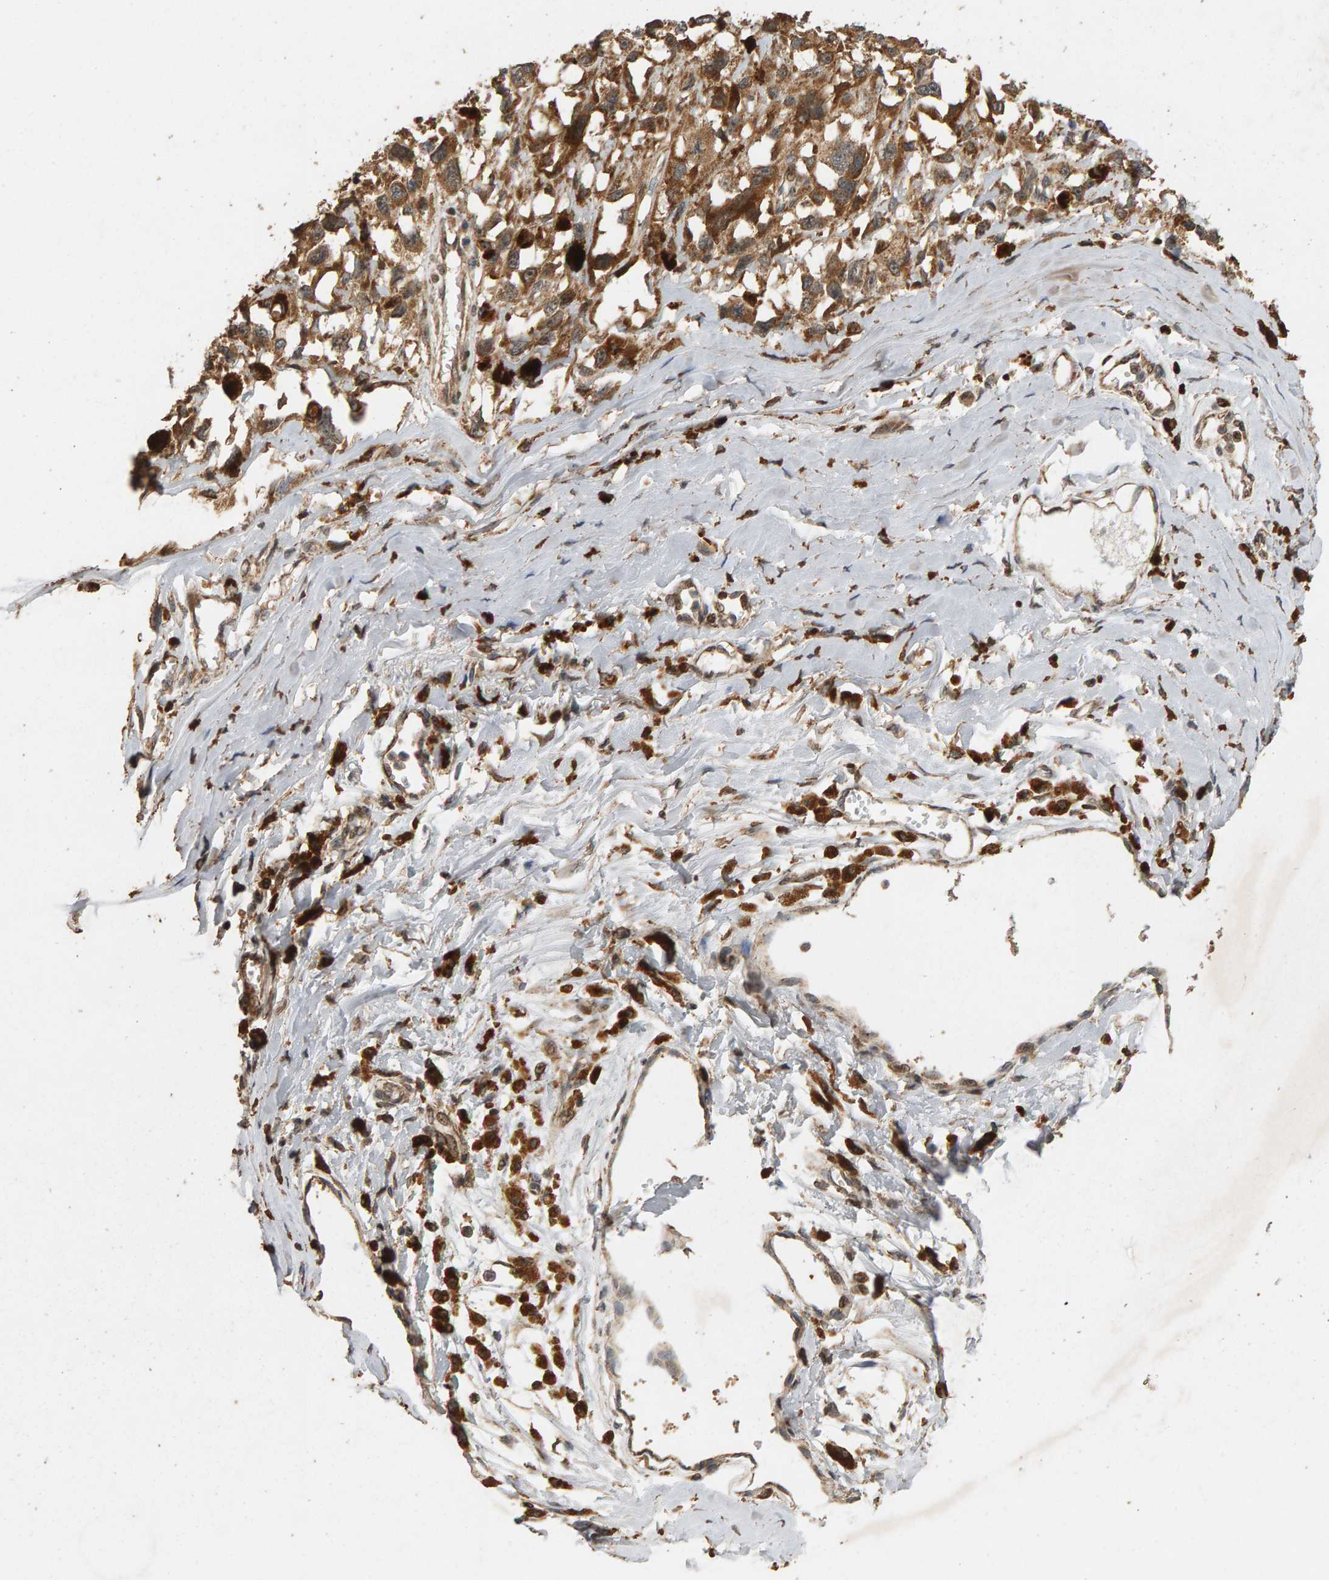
{"staining": {"intensity": "moderate", "quantity": ">75%", "location": "cytoplasmic/membranous"}, "tissue": "melanoma", "cell_type": "Tumor cells", "image_type": "cancer", "snomed": [{"axis": "morphology", "description": "Malignant melanoma, Metastatic site"}, {"axis": "topography", "description": "Lymph node"}], "caption": "Melanoma tissue displays moderate cytoplasmic/membranous expression in approximately >75% of tumor cells, visualized by immunohistochemistry.", "gene": "GSTK1", "patient": {"sex": "male", "age": 59}}